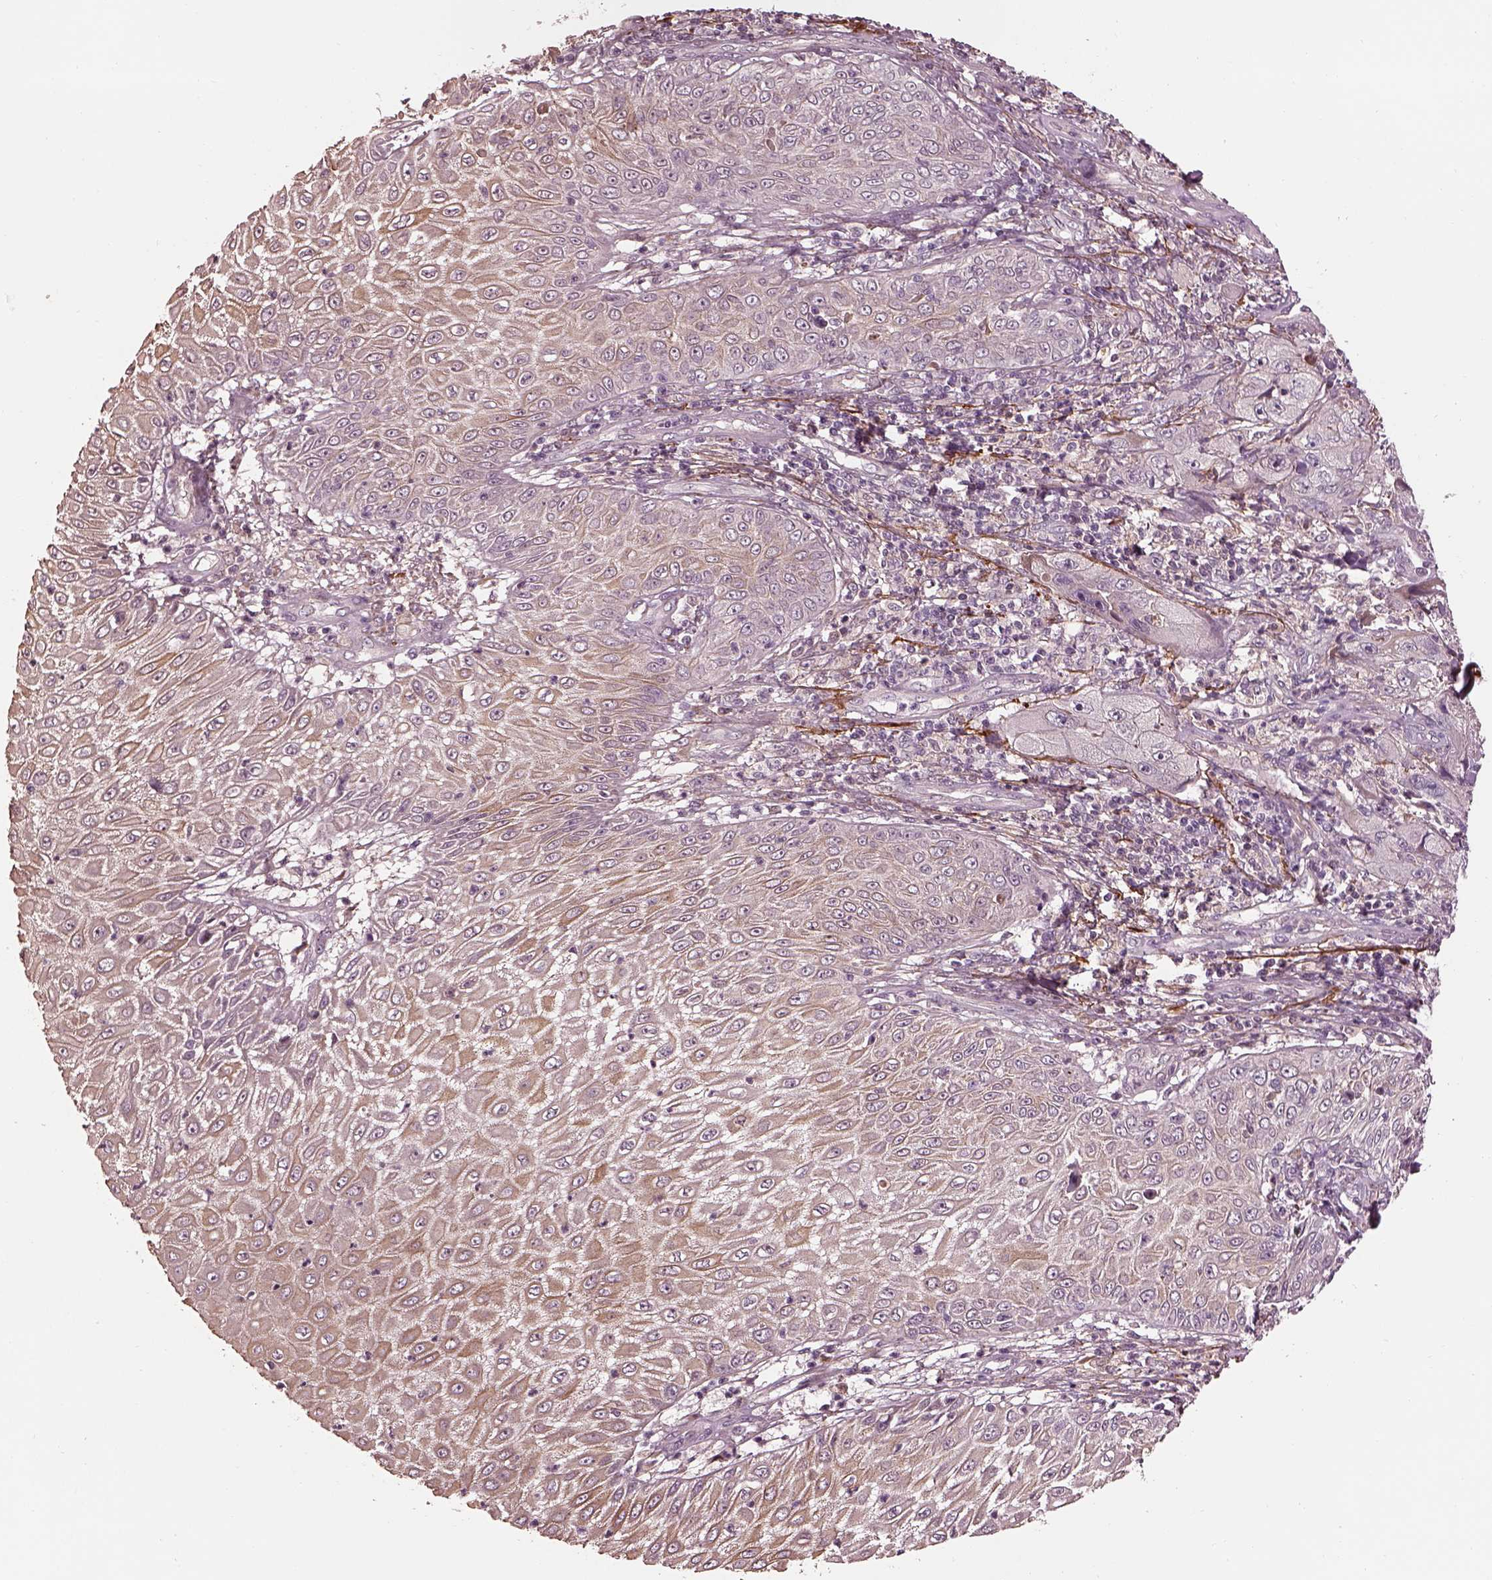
{"staining": {"intensity": "weak", "quantity": "25%-75%", "location": "cytoplasmic/membranous"}, "tissue": "skin cancer", "cell_type": "Tumor cells", "image_type": "cancer", "snomed": [{"axis": "morphology", "description": "Squamous cell carcinoma, NOS"}, {"axis": "topography", "description": "Skin"}, {"axis": "topography", "description": "Subcutis"}], "caption": "Weak cytoplasmic/membranous protein expression is present in about 25%-75% of tumor cells in skin cancer.", "gene": "EFEMP1", "patient": {"sex": "male", "age": 73}}